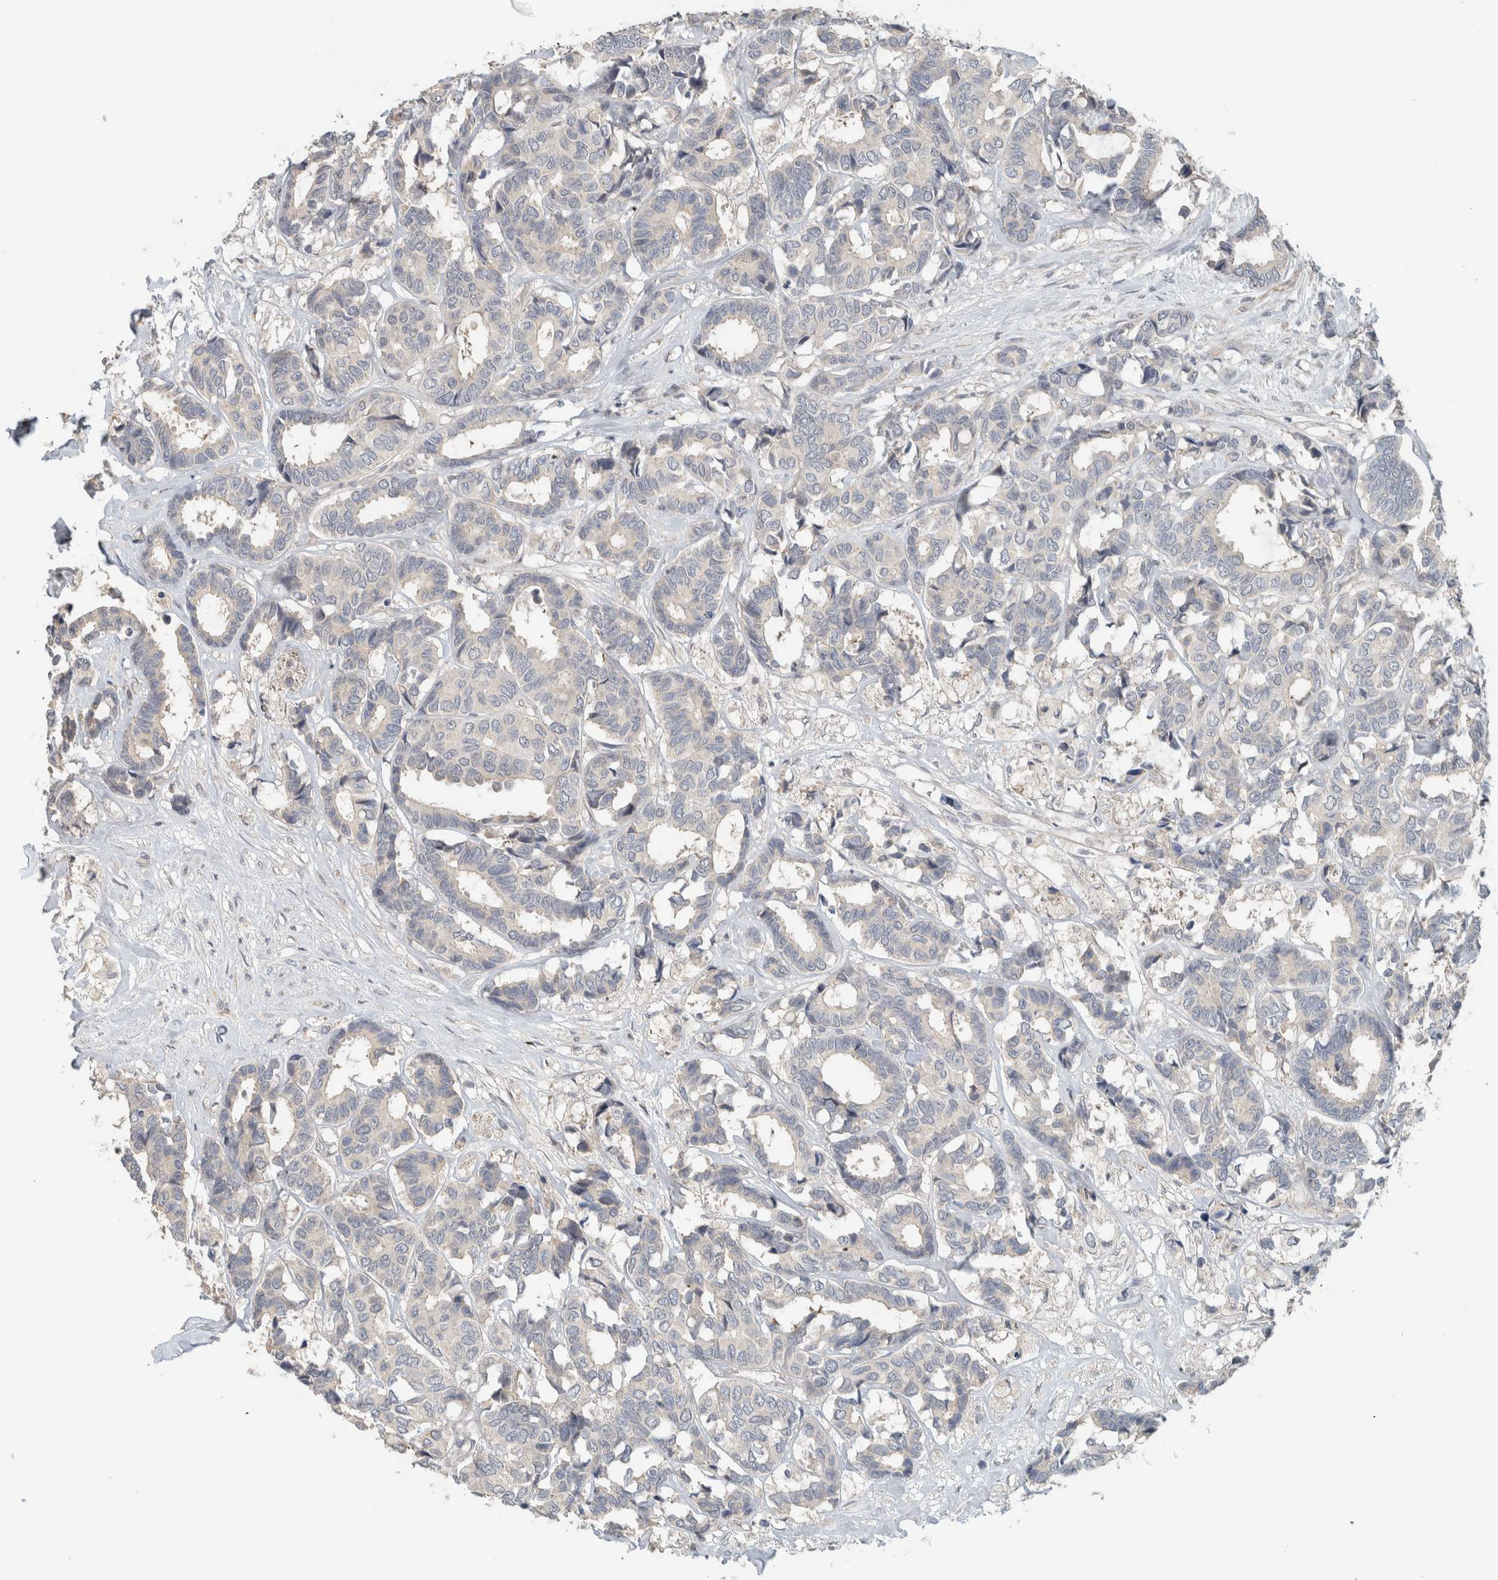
{"staining": {"intensity": "negative", "quantity": "none", "location": "none"}, "tissue": "breast cancer", "cell_type": "Tumor cells", "image_type": "cancer", "snomed": [{"axis": "morphology", "description": "Duct carcinoma"}, {"axis": "topography", "description": "Breast"}], "caption": "High magnification brightfield microscopy of breast cancer stained with DAB (3,3'-diaminobenzidine) (brown) and counterstained with hematoxylin (blue): tumor cells show no significant expression.", "gene": "ERCC6L2", "patient": {"sex": "female", "age": 87}}